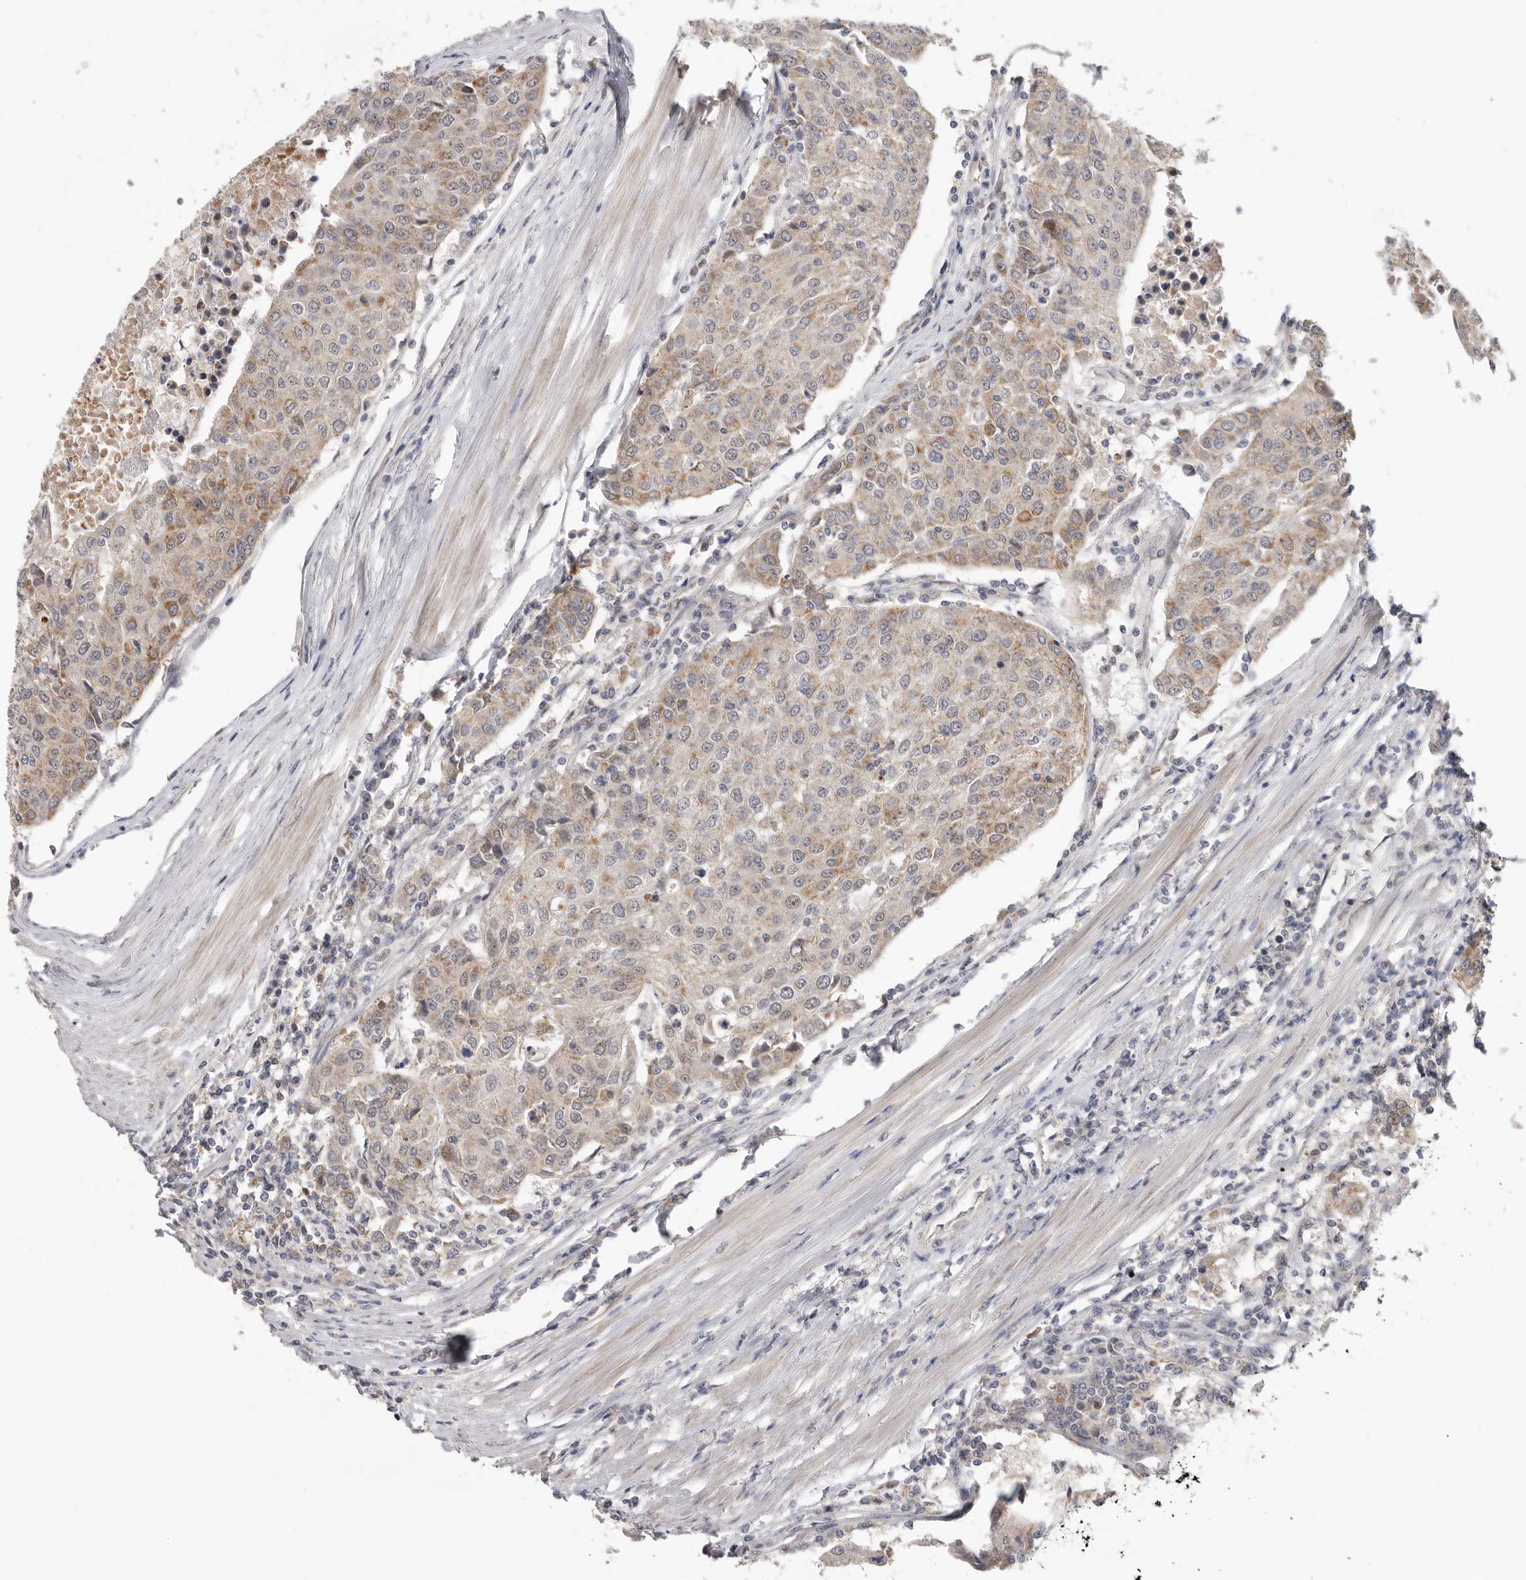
{"staining": {"intensity": "weak", "quantity": ">75%", "location": "cytoplasmic/membranous"}, "tissue": "urothelial cancer", "cell_type": "Tumor cells", "image_type": "cancer", "snomed": [{"axis": "morphology", "description": "Urothelial carcinoma, High grade"}, {"axis": "topography", "description": "Urinary bladder"}], "caption": "A micrograph of human urothelial carcinoma (high-grade) stained for a protein shows weak cytoplasmic/membranous brown staining in tumor cells.", "gene": "BRCA2", "patient": {"sex": "female", "age": 85}}